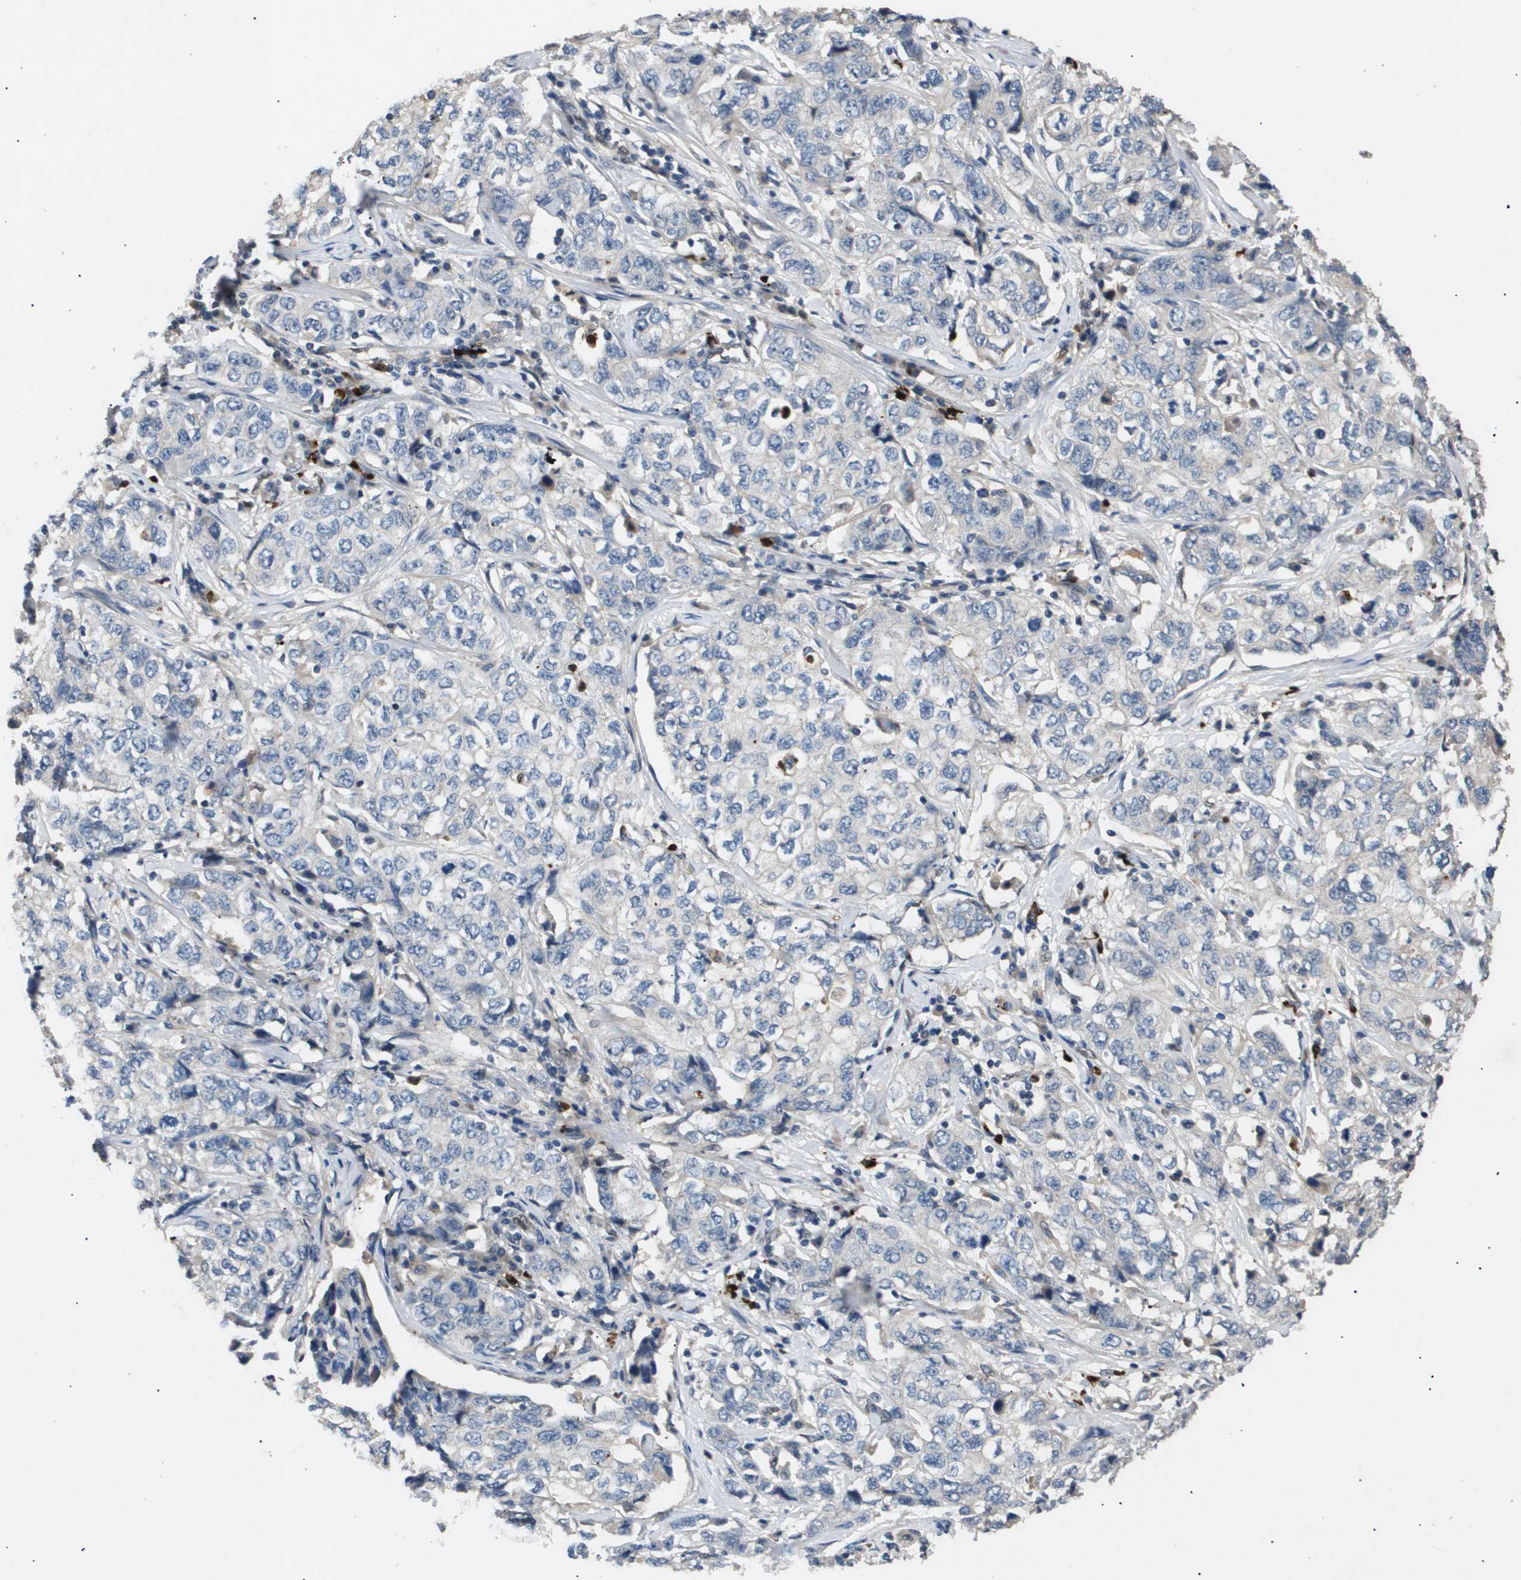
{"staining": {"intensity": "negative", "quantity": "none", "location": "none"}, "tissue": "stomach cancer", "cell_type": "Tumor cells", "image_type": "cancer", "snomed": [{"axis": "morphology", "description": "Adenocarcinoma, NOS"}, {"axis": "topography", "description": "Stomach"}], "caption": "Tumor cells show no significant protein expression in stomach cancer (adenocarcinoma). Nuclei are stained in blue.", "gene": "ERG", "patient": {"sex": "male", "age": 48}}